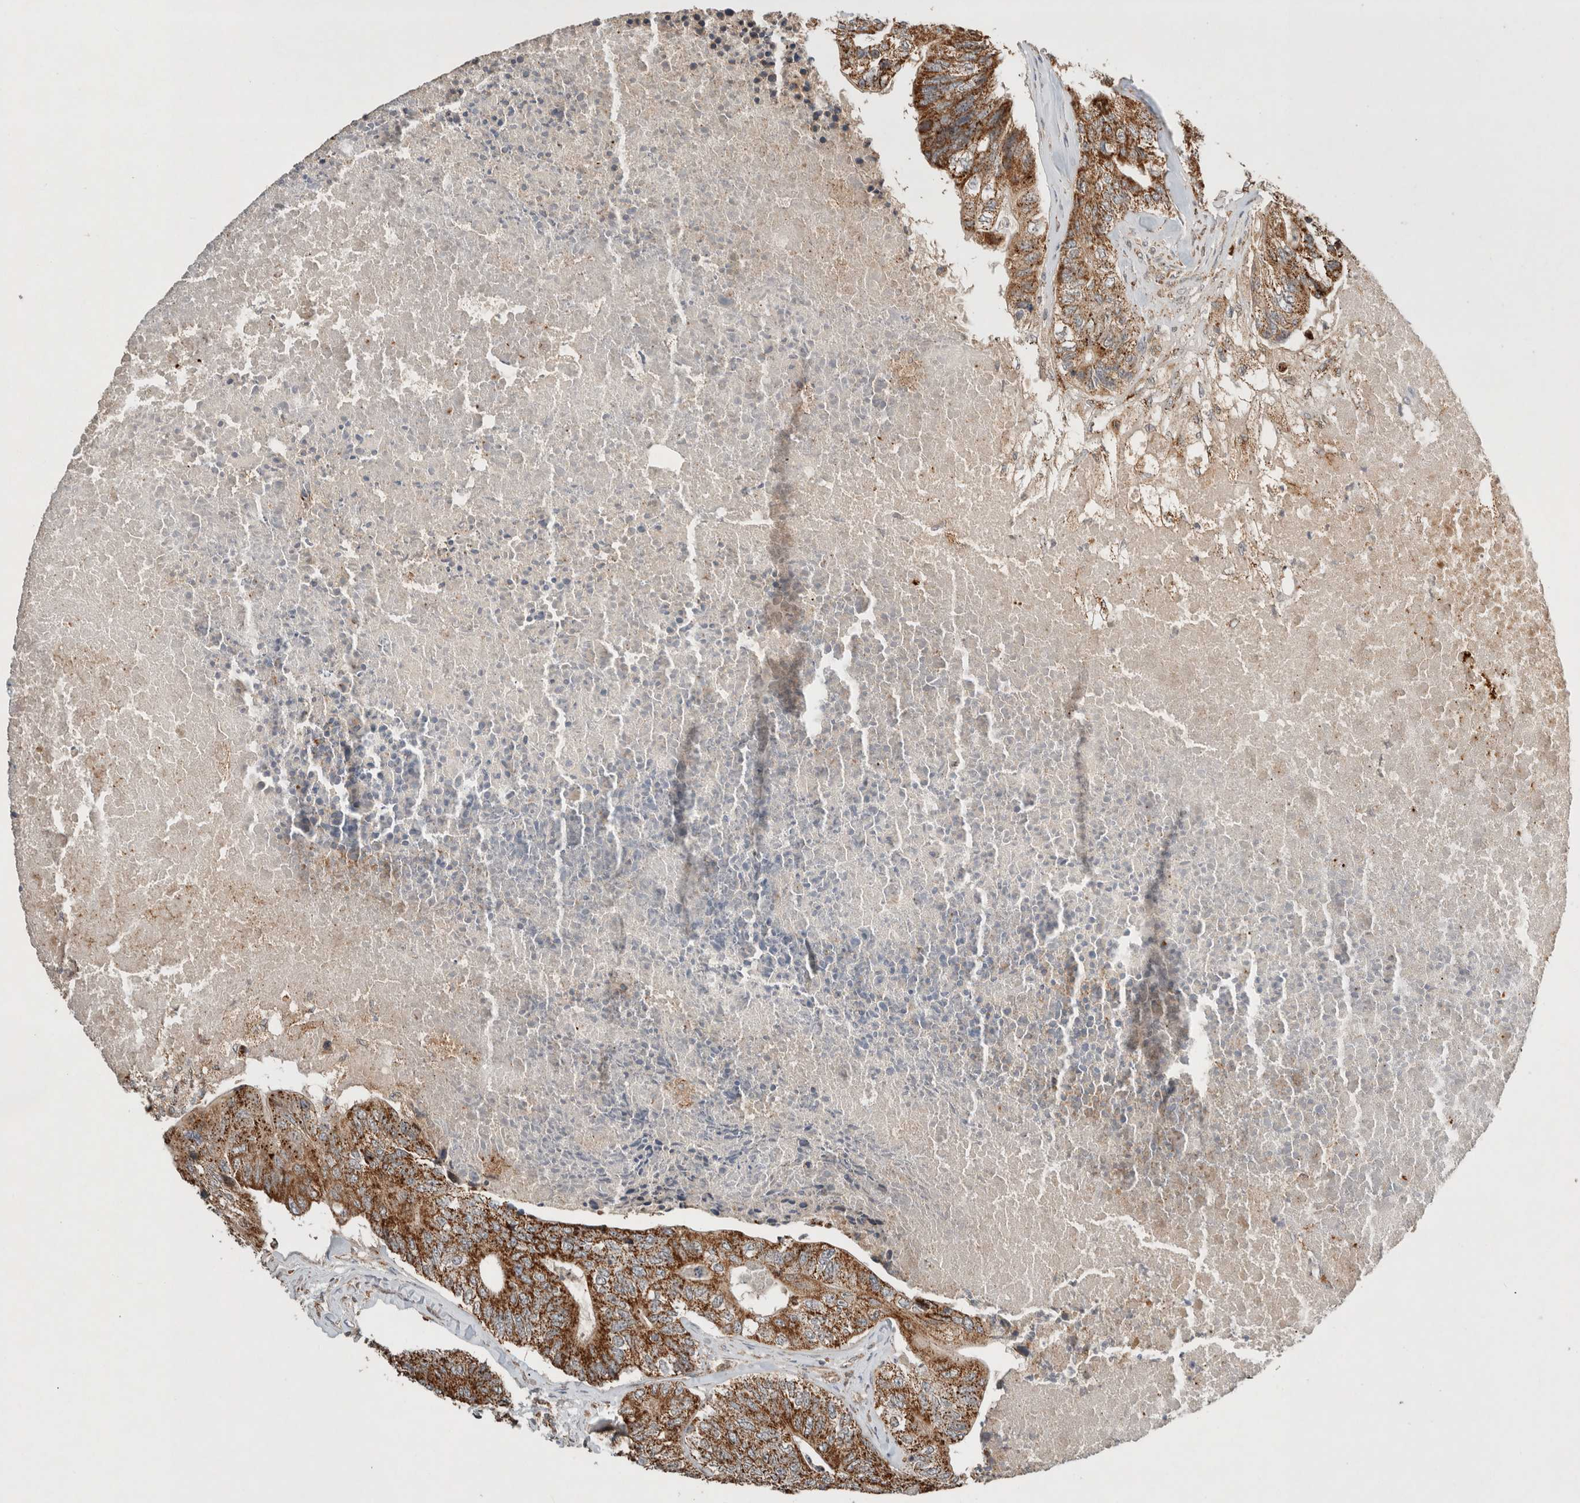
{"staining": {"intensity": "moderate", "quantity": ">75%", "location": "cytoplasmic/membranous"}, "tissue": "colorectal cancer", "cell_type": "Tumor cells", "image_type": "cancer", "snomed": [{"axis": "morphology", "description": "Adenocarcinoma, NOS"}, {"axis": "topography", "description": "Colon"}], "caption": "Tumor cells reveal moderate cytoplasmic/membranous staining in about >75% of cells in colorectal cancer (adenocarcinoma). The protein of interest is stained brown, and the nuclei are stained in blue (DAB (3,3'-diaminobenzidine) IHC with brightfield microscopy, high magnification).", "gene": "AMPD1", "patient": {"sex": "female", "age": 67}}